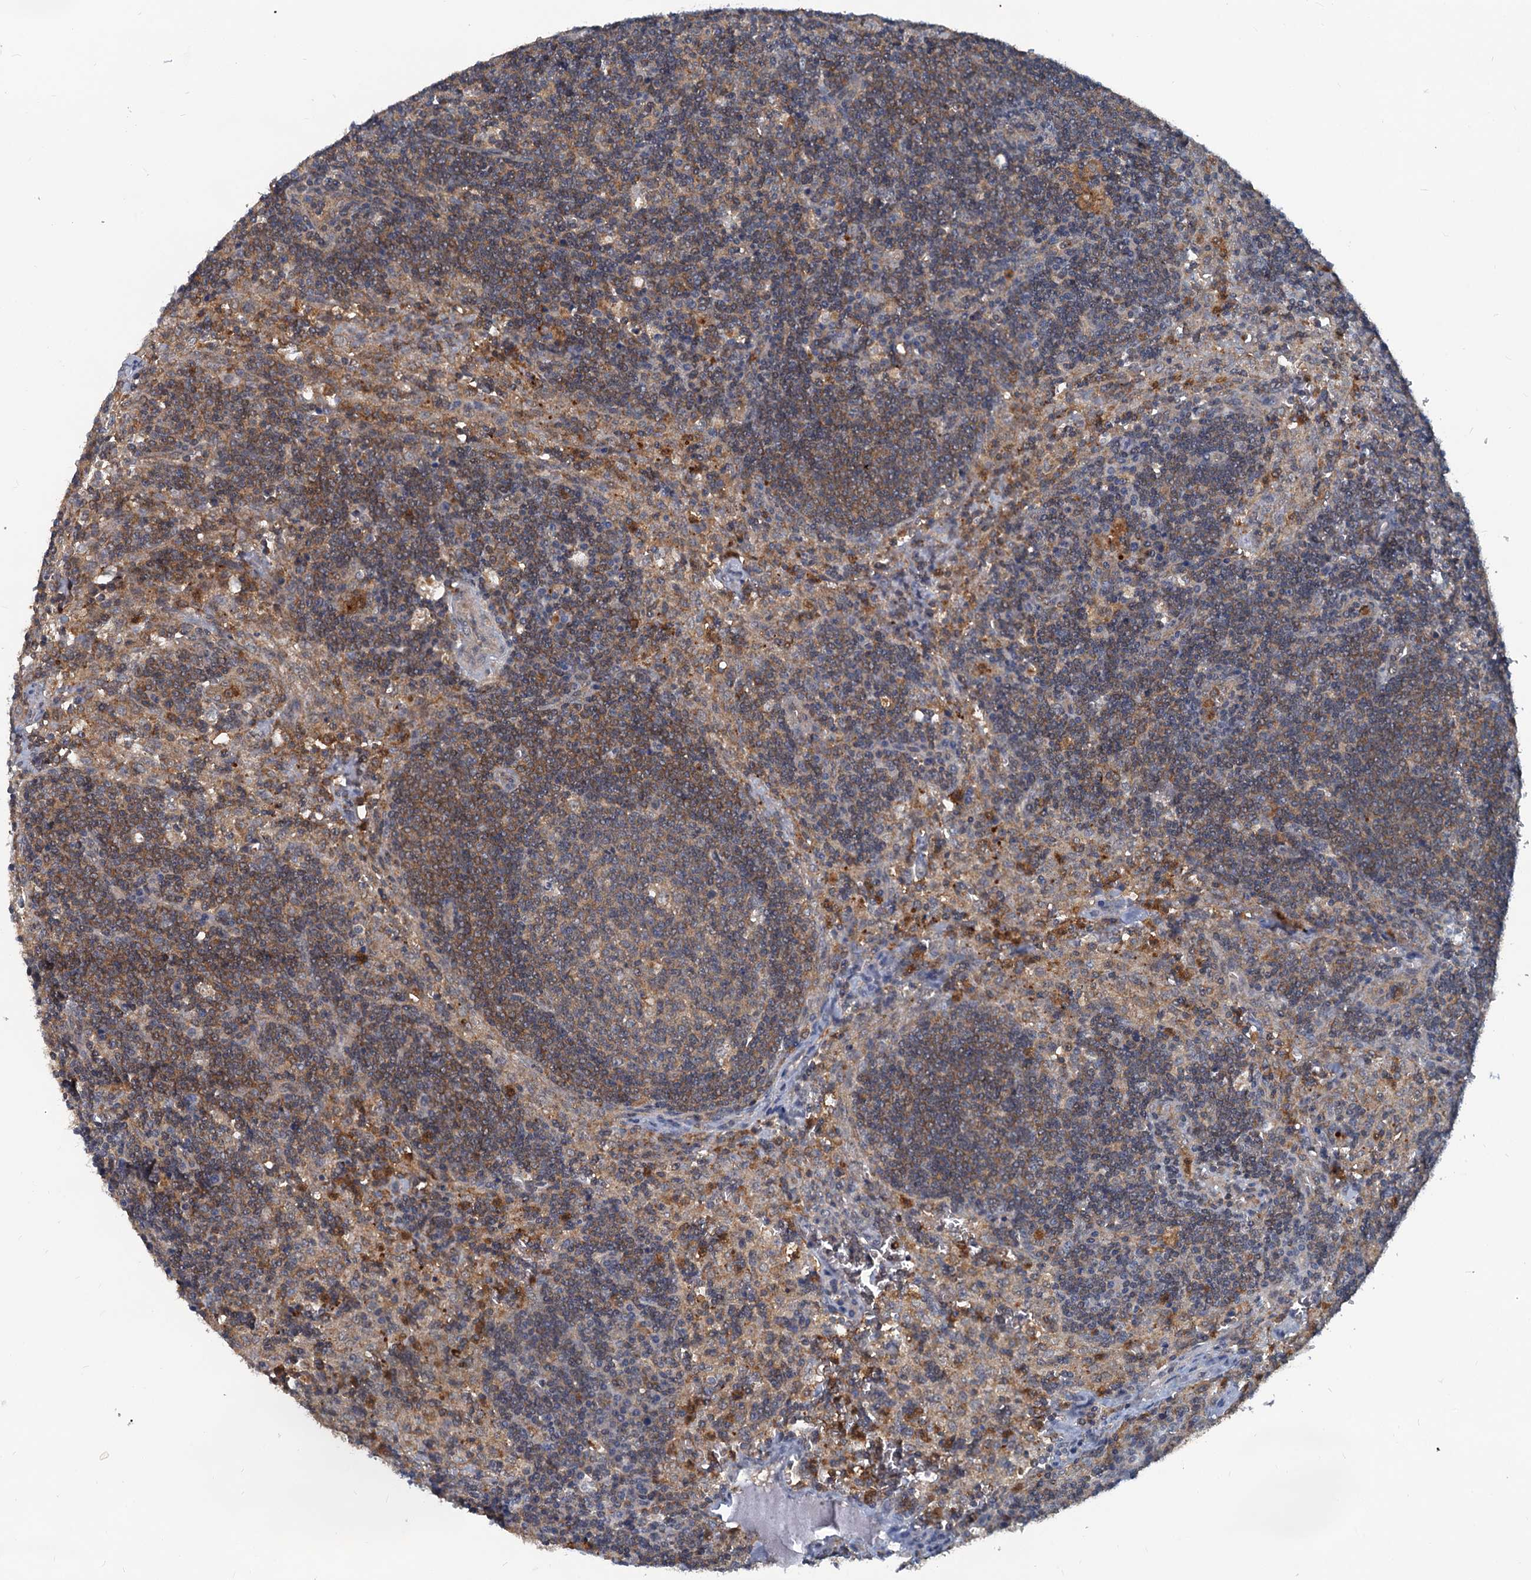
{"staining": {"intensity": "weak", "quantity": ">75%", "location": "cytoplasmic/membranous"}, "tissue": "lymph node", "cell_type": "Germinal center cells", "image_type": "normal", "snomed": [{"axis": "morphology", "description": "Normal tissue, NOS"}, {"axis": "topography", "description": "Lymph node"}], "caption": "The photomicrograph reveals immunohistochemical staining of normal lymph node. There is weak cytoplasmic/membranous positivity is identified in about >75% of germinal center cells. The staining was performed using DAB to visualize the protein expression in brown, while the nuclei were stained in blue with hematoxylin (Magnification: 20x).", "gene": "GCLM", "patient": {"sex": "male", "age": 58}}